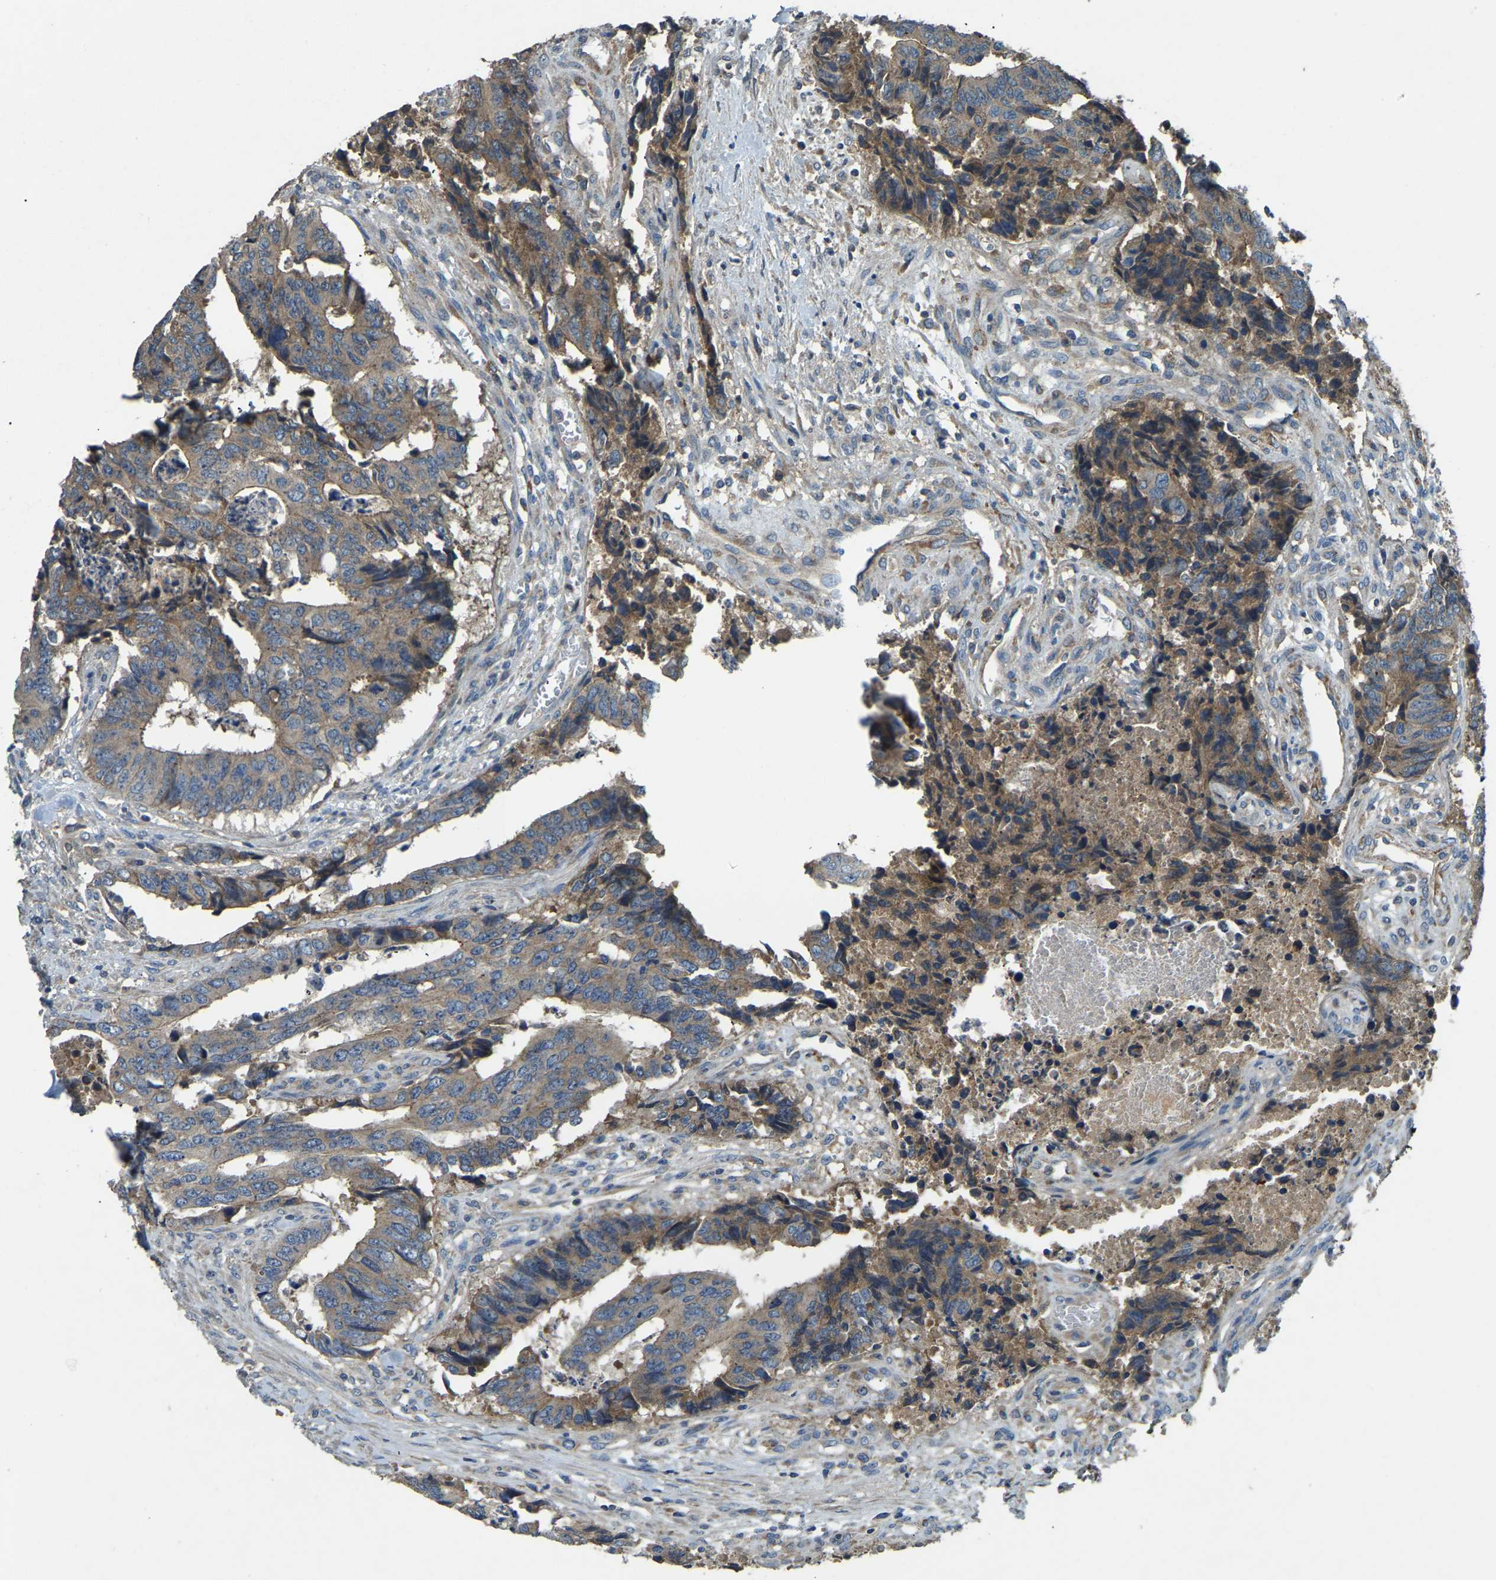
{"staining": {"intensity": "weak", "quantity": ">75%", "location": "cytoplasmic/membranous"}, "tissue": "colorectal cancer", "cell_type": "Tumor cells", "image_type": "cancer", "snomed": [{"axis": "morphology", "description": "Adenocarcinoma, NOS"}, {"axis": "topography", "description": "Rectum"}], "caption": "This image demonstrates immunohistochemistry staining of adenocarcinoma (colorectal), with low weak cytoplasmic/membranous positivity in about >75% of tumor cells.", "gene": "ATP8B1", "patient": {"sex": "male", "age": 84}}